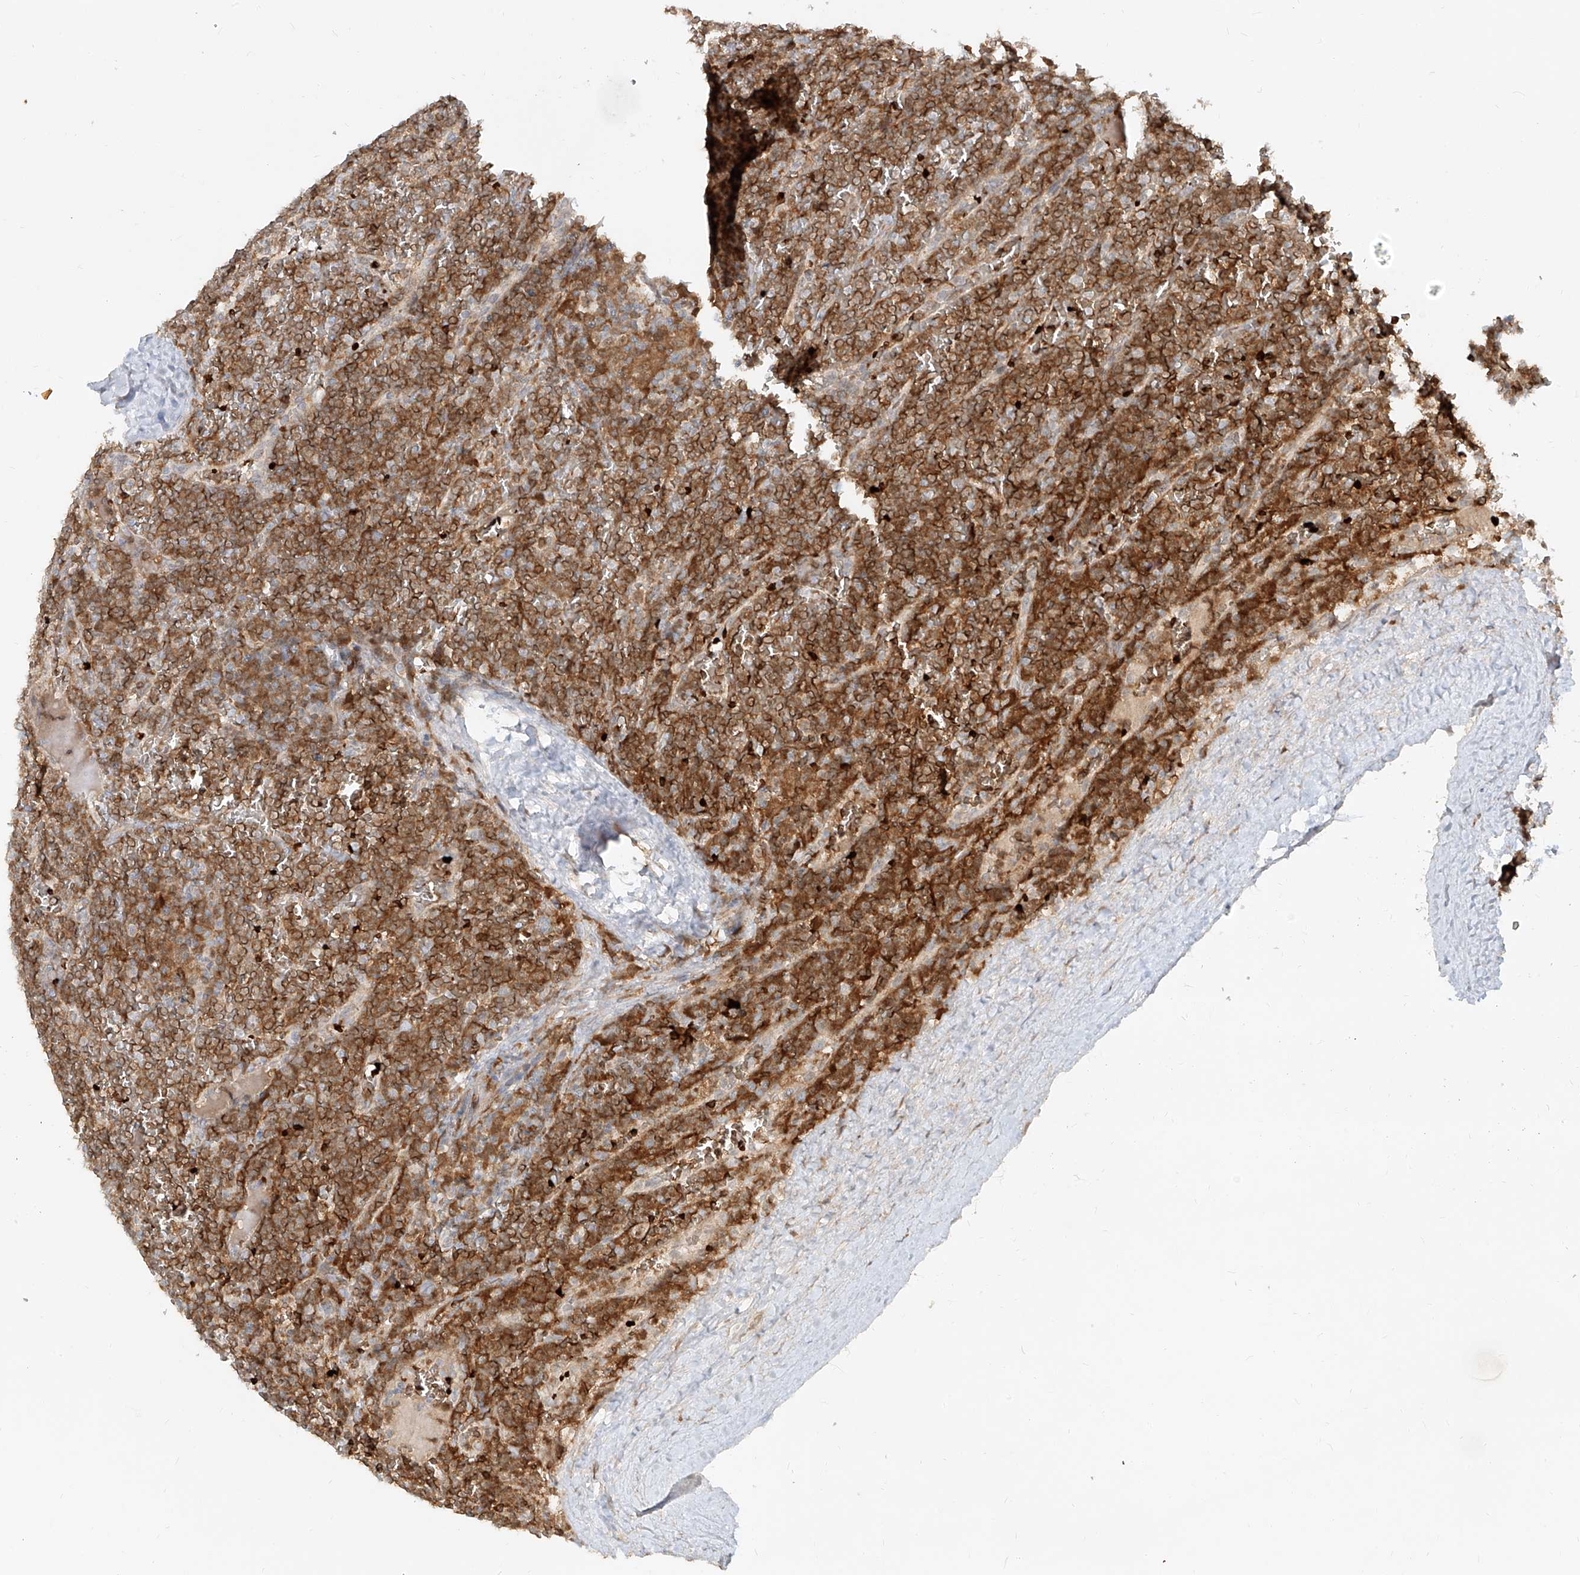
{"staining": {"intensity": "moderate", "quantity": ">75%", "location": "cytoplasmic/membranous"}, "tissue": "lymphoma", "cell_type": "Tumor cells", "image_type": "cancer", "snomed": [{"axis": "morphology", "description": "Malignant lymphoma, non-Hodgkin's type, Low grade"}, {"axis": "topography", "description": "Spleen"}], "caption": "This image displays IHC staining of low-grade malignant lymphoma, non-Hodgkin's type, with medium moderate cytoplasmic/membranous positivity in approximately >75% of tumor cells.", "gene": "FGD2", "patient": {"sex": "female", "age": 19}}